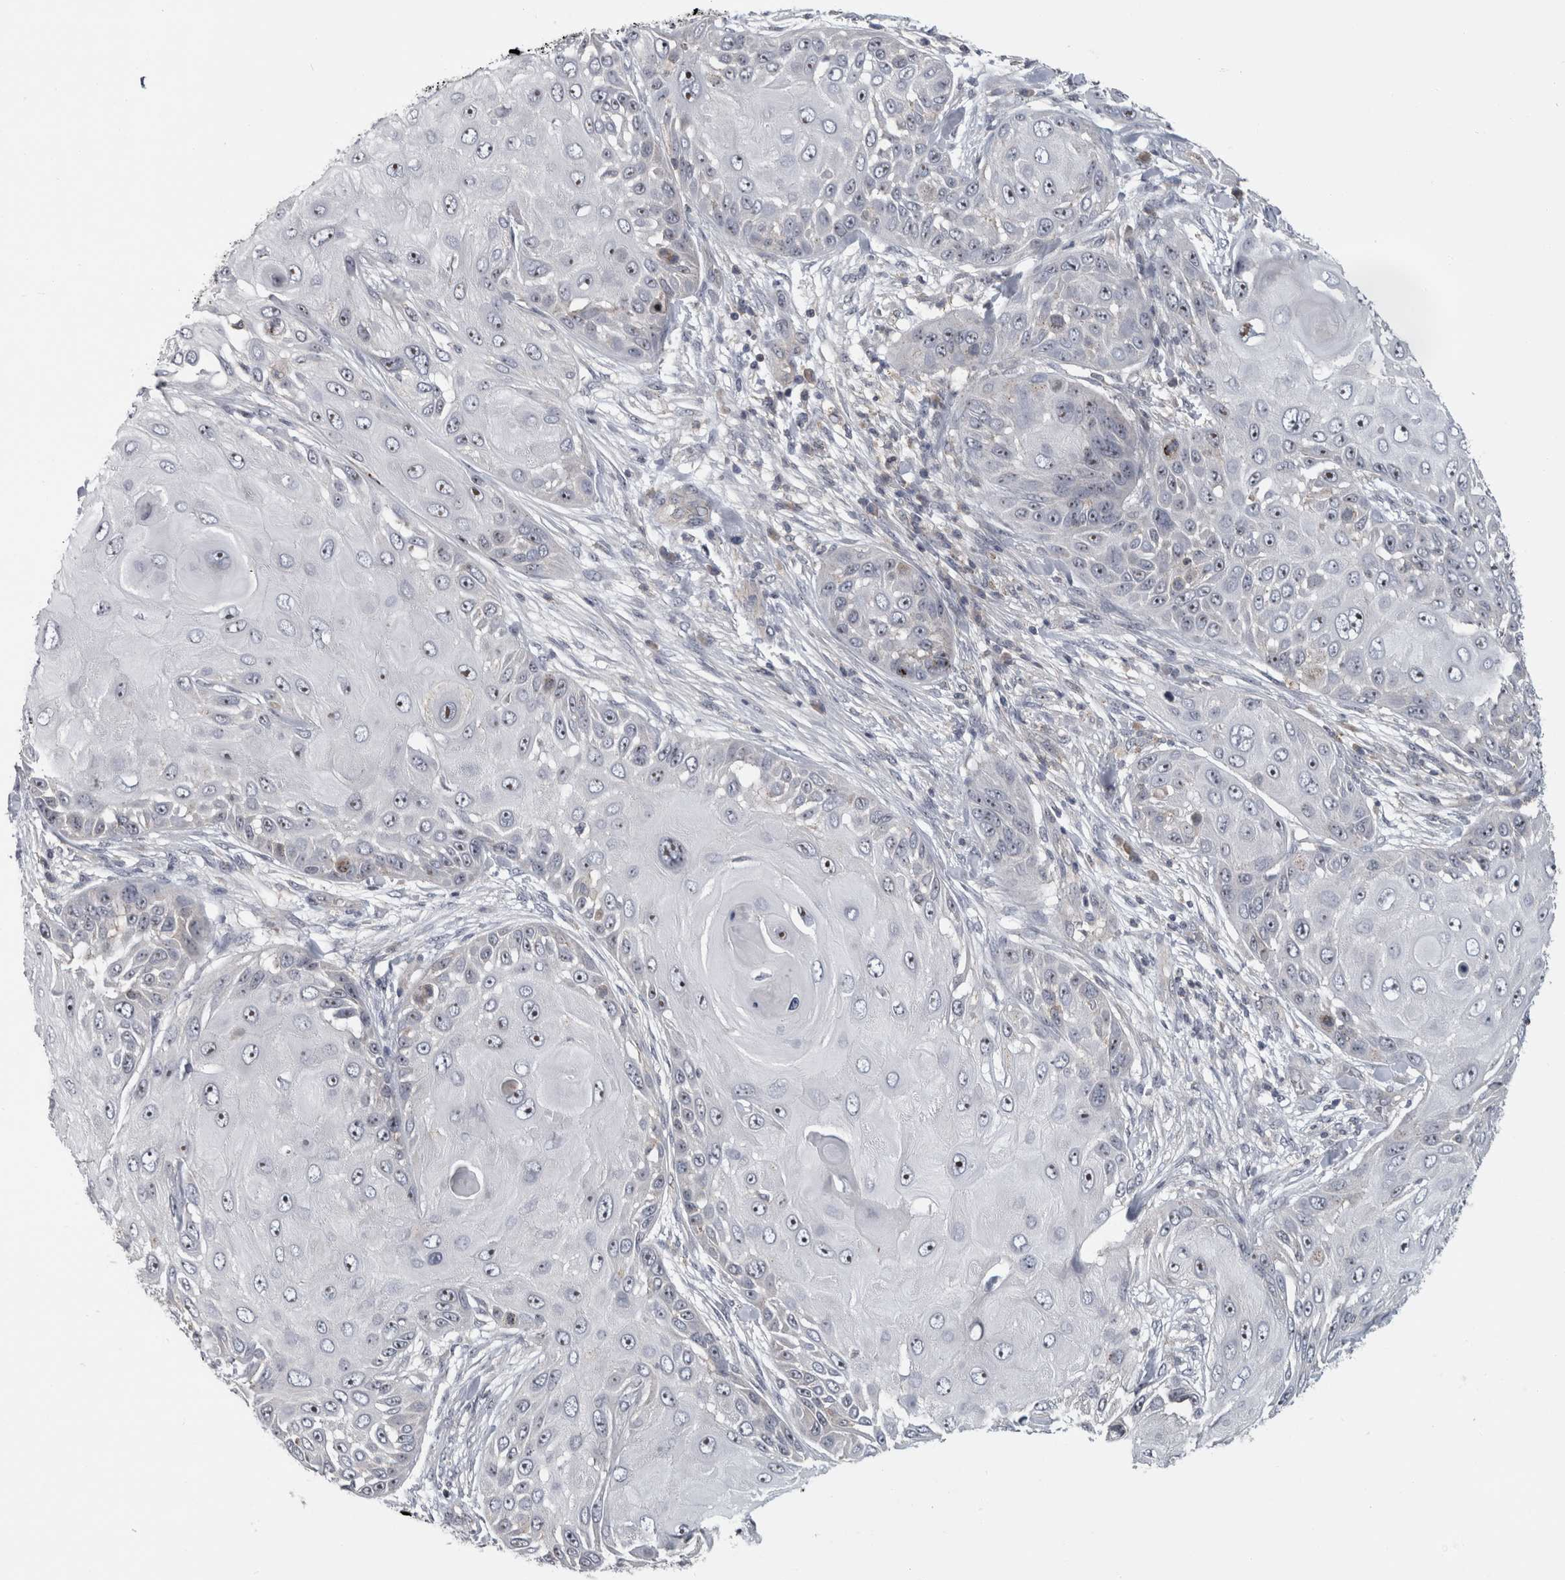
{"staining": {"intensity": "moderate", "quantity": "25%-75%", "location": "nuclear"}, "tissue": "skin cancer", "cell_type": "Tumor cells", "image_type": "cancer", "snomed": [{"axis": "morphology", "description": "Squamous cell carcinoma, NOS"}, {"axis": "topography", "description": "Skin"}], "caption": "Protein positivity by immunohistochemistry (IHC) displays moderate nuclear expression in about 25%-75% of tumor cells in squamous cell carcinoma (skin).", "gene": "RBM28", "patient": {"sex": "female", "age": 44}}